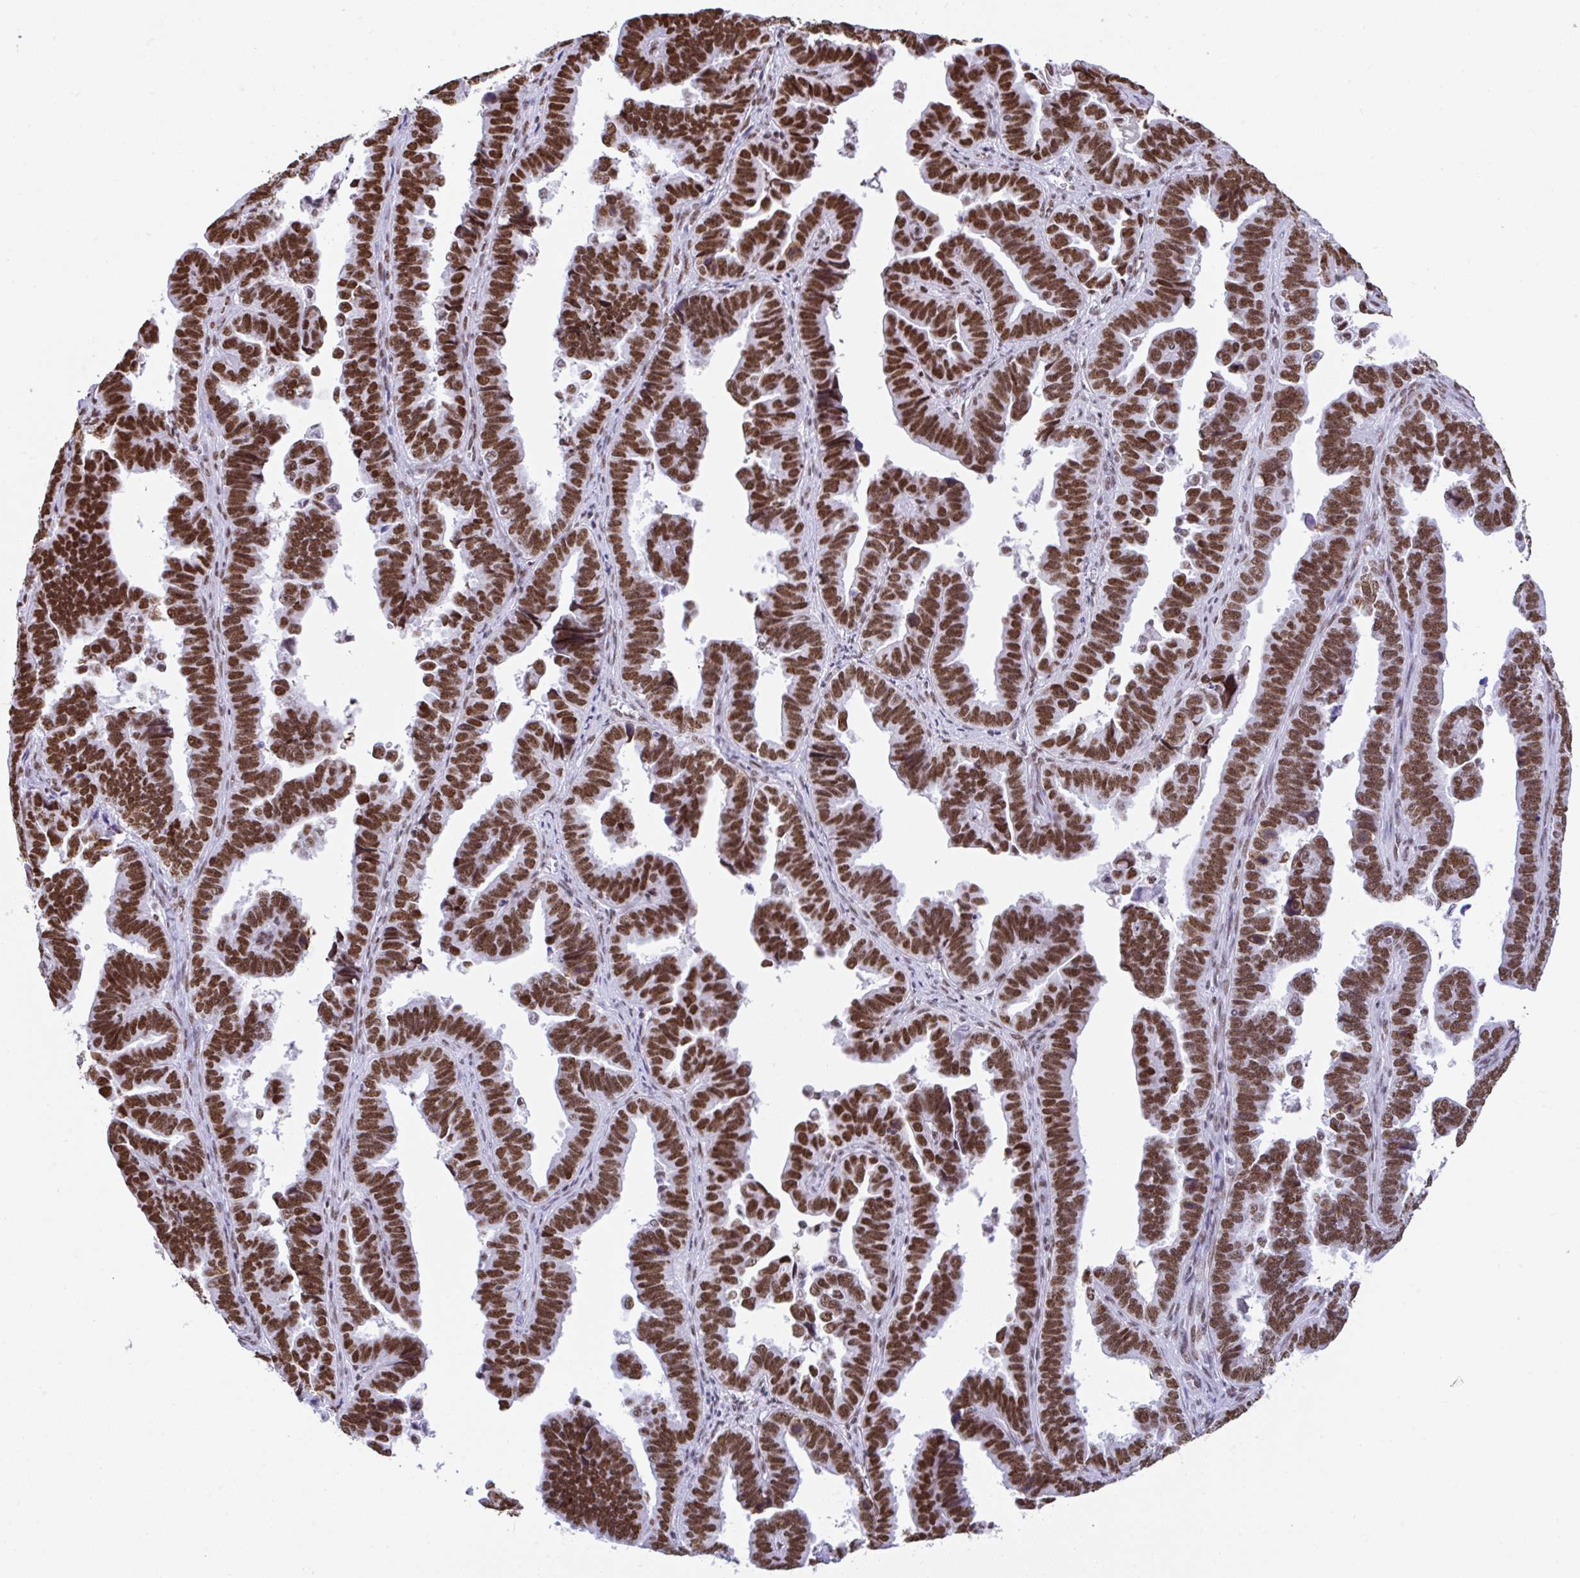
{"staining": {"intensity": "strong", "quantity": ">75%", "location": "nuclear"}, "tissue": "endometrial cancer", "cell_type": "Tumor cells", "image_type": "cancer", "snomed": [{"axis": "morphology", "description": "Adenocarcinoma, NOS"}, {"axis": "topography", "description": "Endometrium"}], "caption": "Brown immunohistochemical staining in endometrial adenocarcinoma shows strong nuclear expression in about >75% of tumor cells. The protein is shown in brown color, while the nuclei are stained blue.", "gene": "DDX52", "patient": {"sex": "female", "age": 75}}